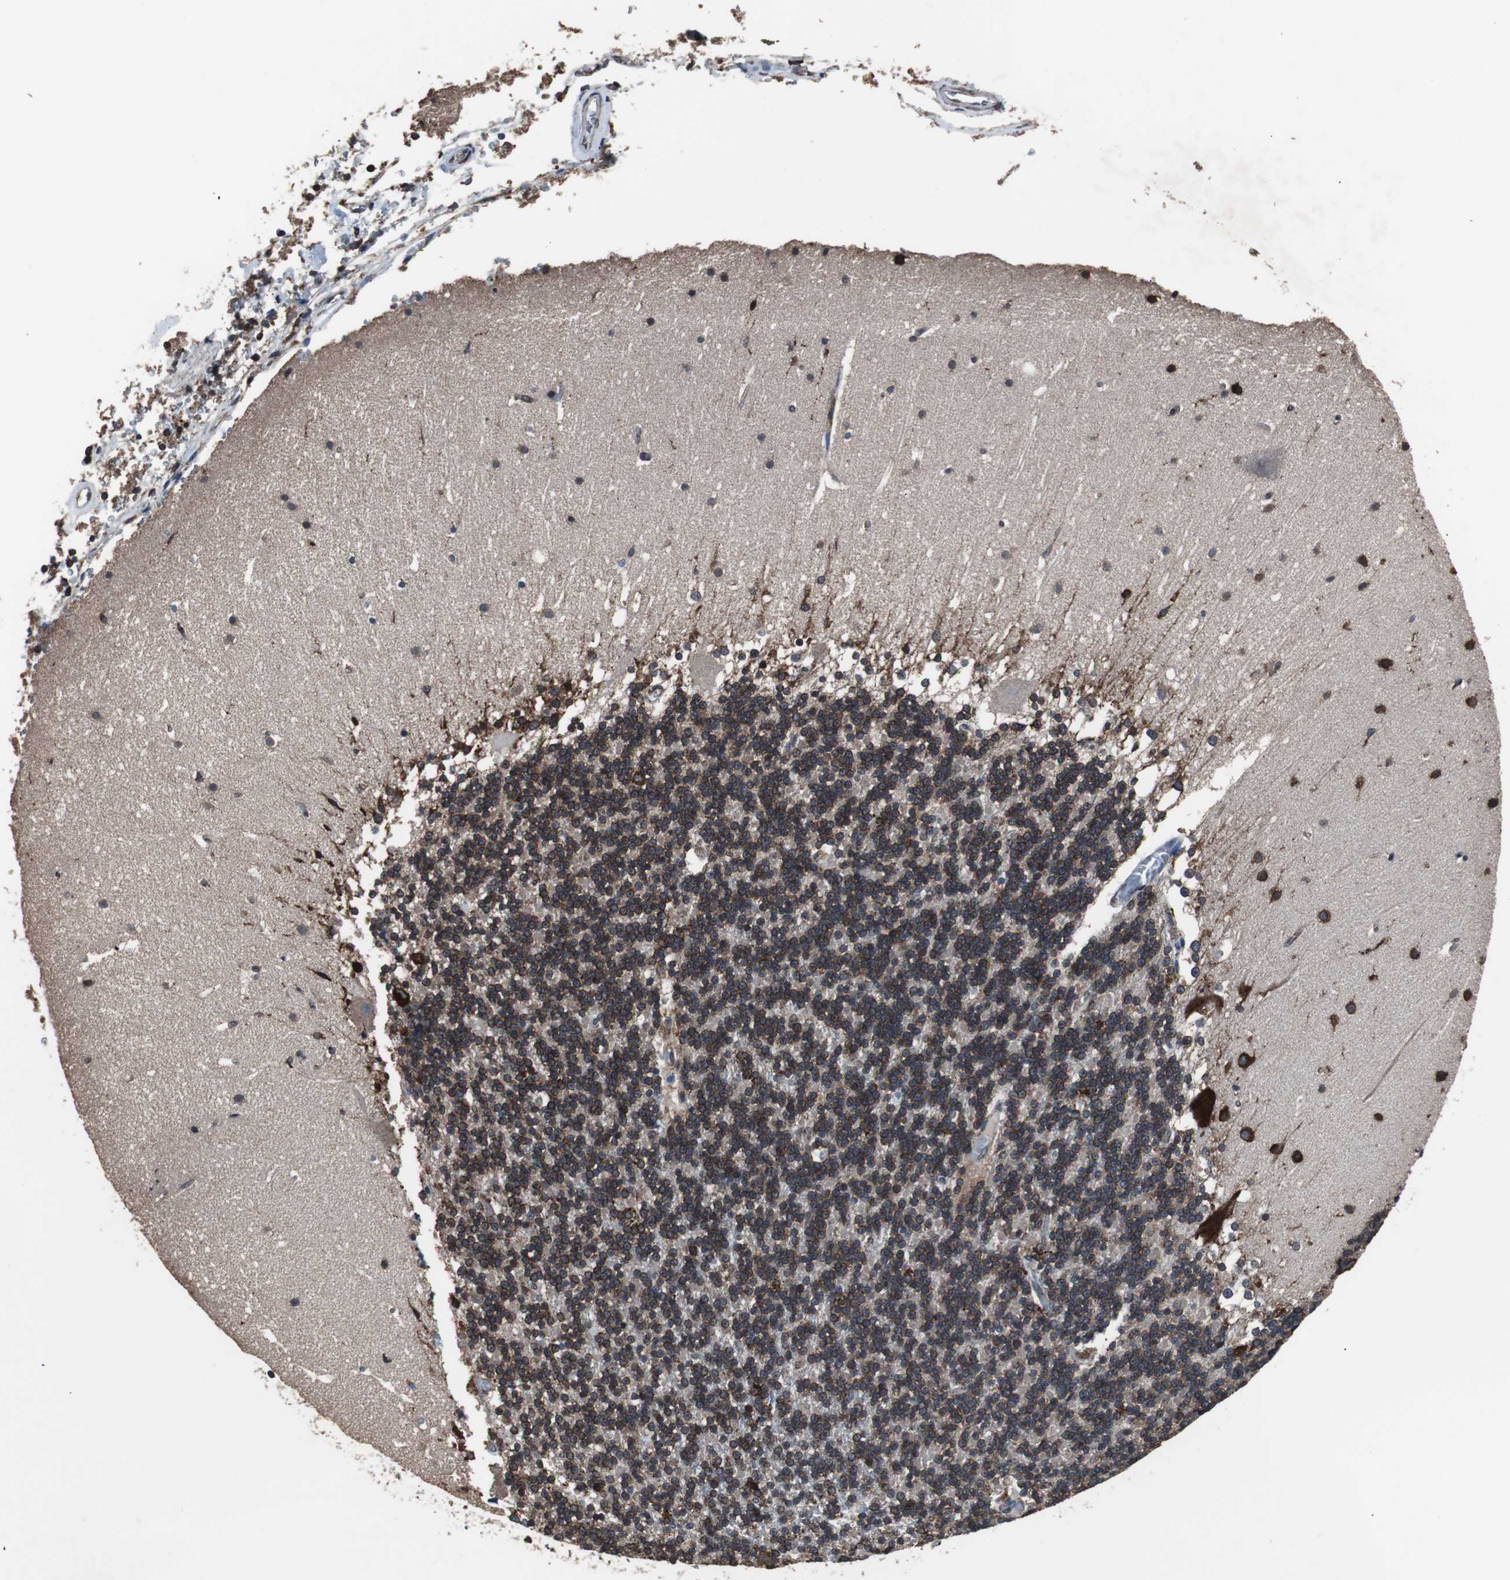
{"staining": {"intensity": "moderate", "quantity": ">75%", "location": "cytoplasmic/membranous"}, "tissue": "cerebellum", "cell_type": "Cells in granular layer", "image_type": "normal", "snomed": [{"axis": "morphology", "description": "Normal tissue, NOS"}, {"axis": "topography", "description": "Cerebellum"}], "caption": "Cerebellum stained for a protein (brown) exhibits moderate cytoplasmic/membranous positive positivity in approximately >75% of cells in granular layer.", "gene": "USP10", "patient": {"sex": "female", "age": 19}}